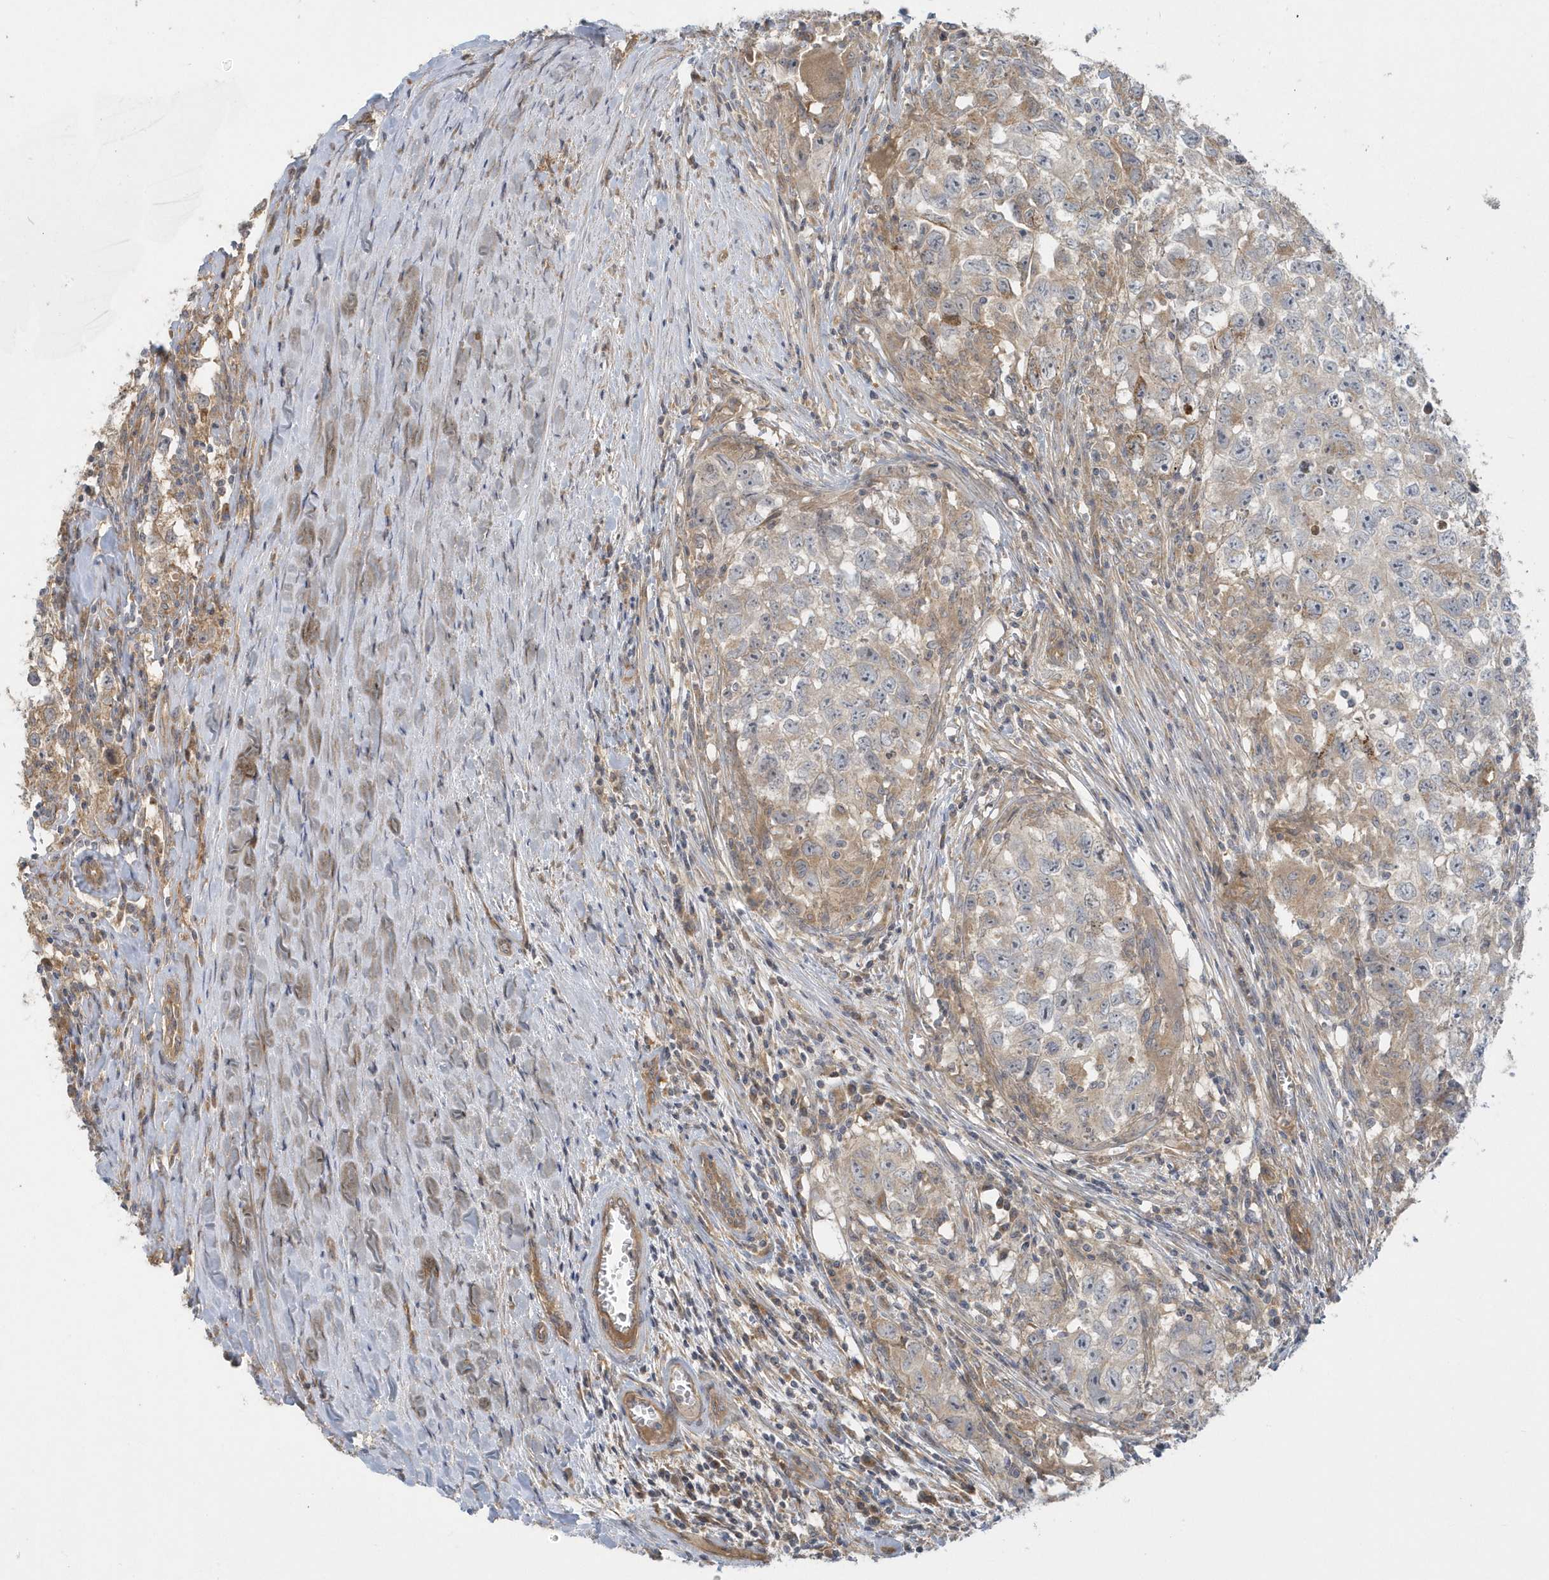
{"staining": {"intensity": "weak", "quantity": "<25%", "location": "cytoplasmic/membranous"}, "tissue": "testis cancer", "cell_type": "Tumor cells", "image_type": "cancer", "snomed": [{"axis": "morphology", "description": "Seminoma, NOS"}, {"axis": "morphology", "description": "Carcinoma, Embryonal, NOS"}, {"axis": "topography", "description": "Testis"}], "caption": "There is no significant staining in tumor cells of embryonal carcinoma (testis). The staining was performed using DAB to visualize the protein expression in brown, while the nuclei were stained in blue with hematoxylin (Magnification: 20x).", "gene": "ACTR1A", "patient": {"sex": "male", "age": 43}}